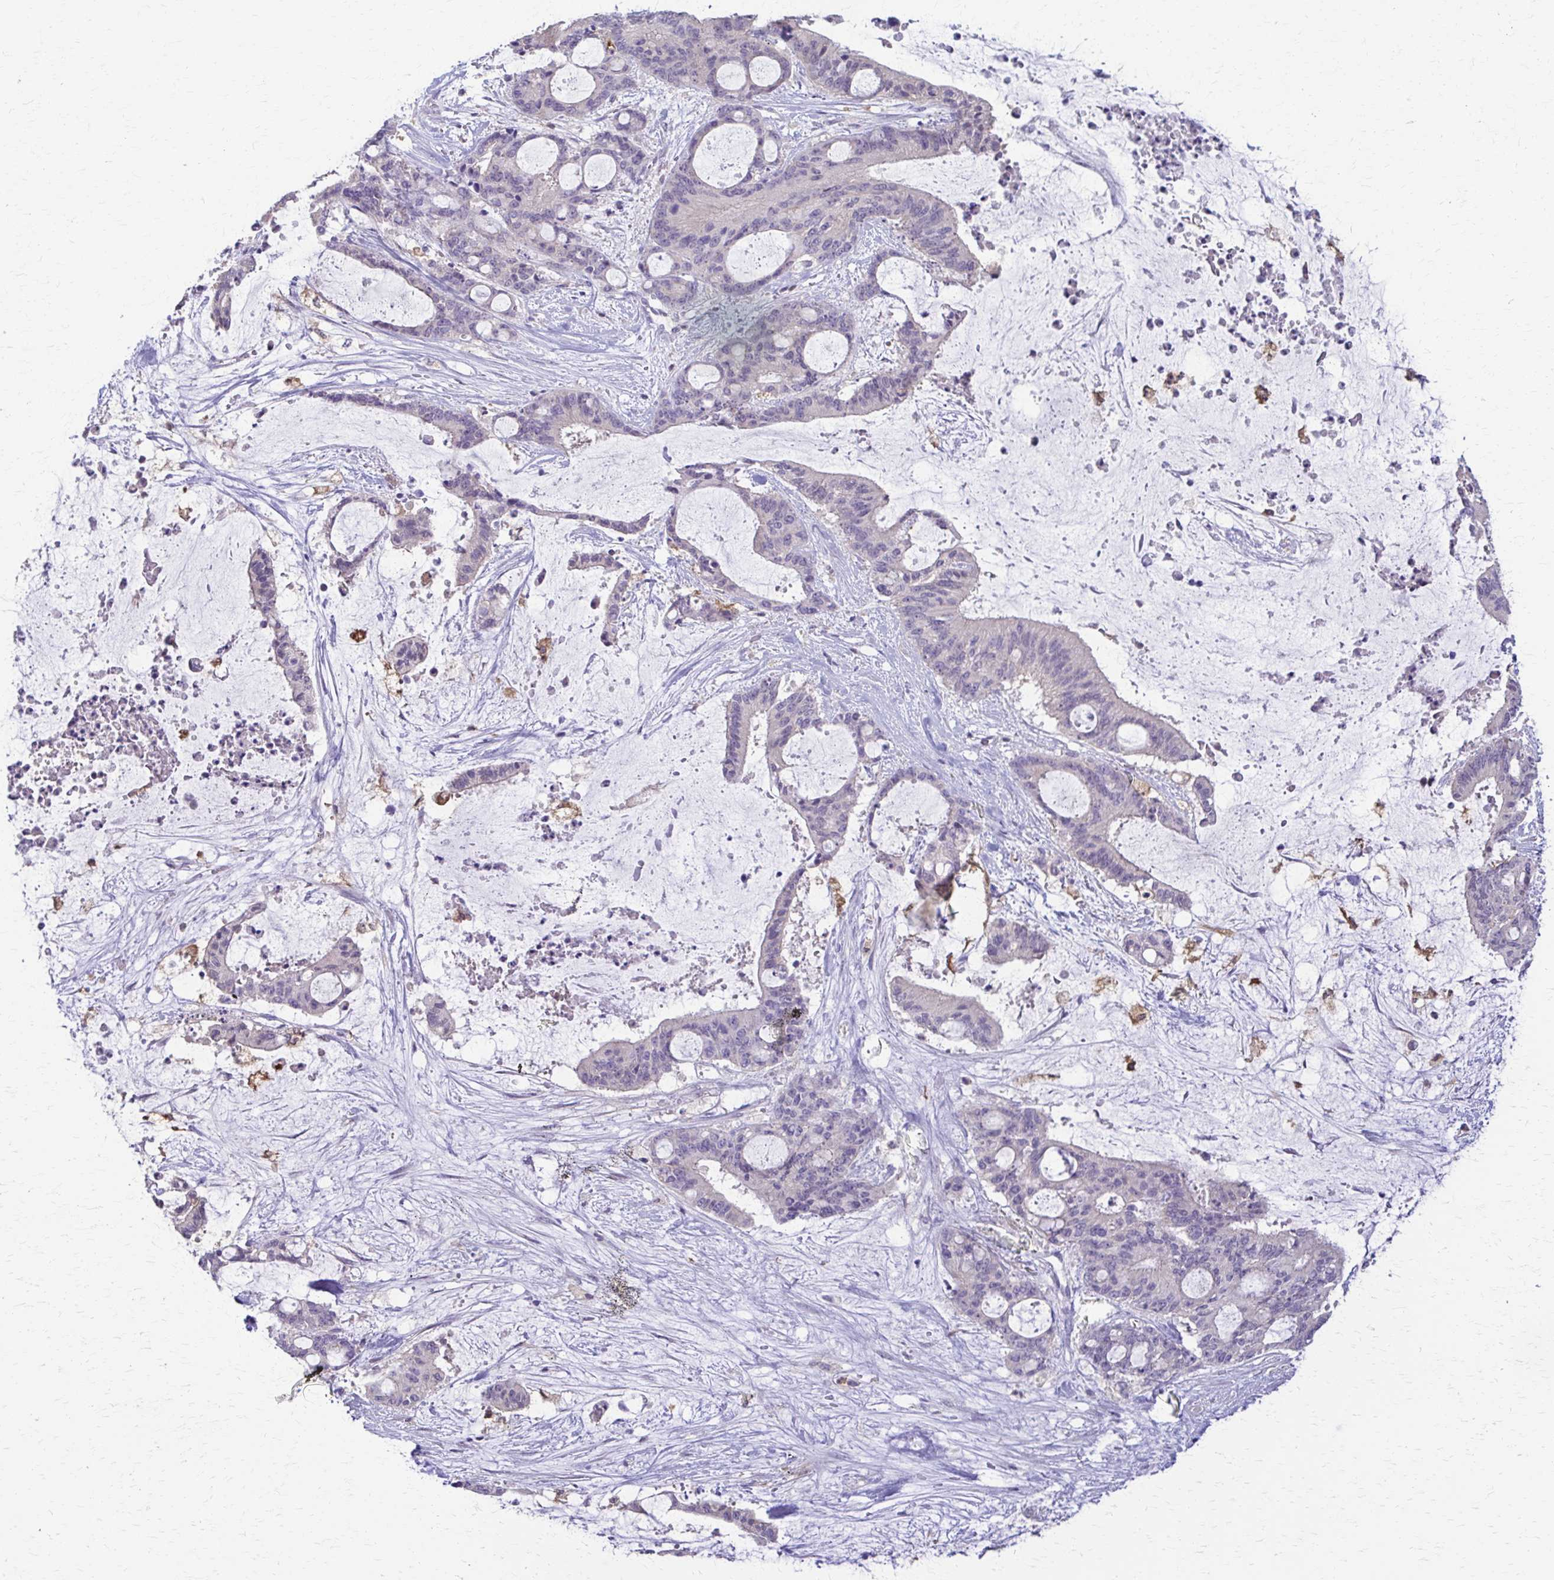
{"staining": {"intensity": "negative", "quantity": "none", "location": "none"}, "tissue": "liver cancer", "cell_type": "Tumor cells", "image_type": "cancer", "snomed": [{"axis": "morphology", "description": "Normal tissue, NOS"}, {"axis": "morphology", "description": "Cholangiocarcinoma"}, {"axis": "topography", "description": "Liver"}, {"axis": "topography", "description": "Peripheral nerve tissue"}], "caption": "This is an immunohistochemistry micrograph of liver cancer. There is no expression in tumor cells.", "gene": "PIK3AP1", "patient": {"sex": "female", "age": 73}}